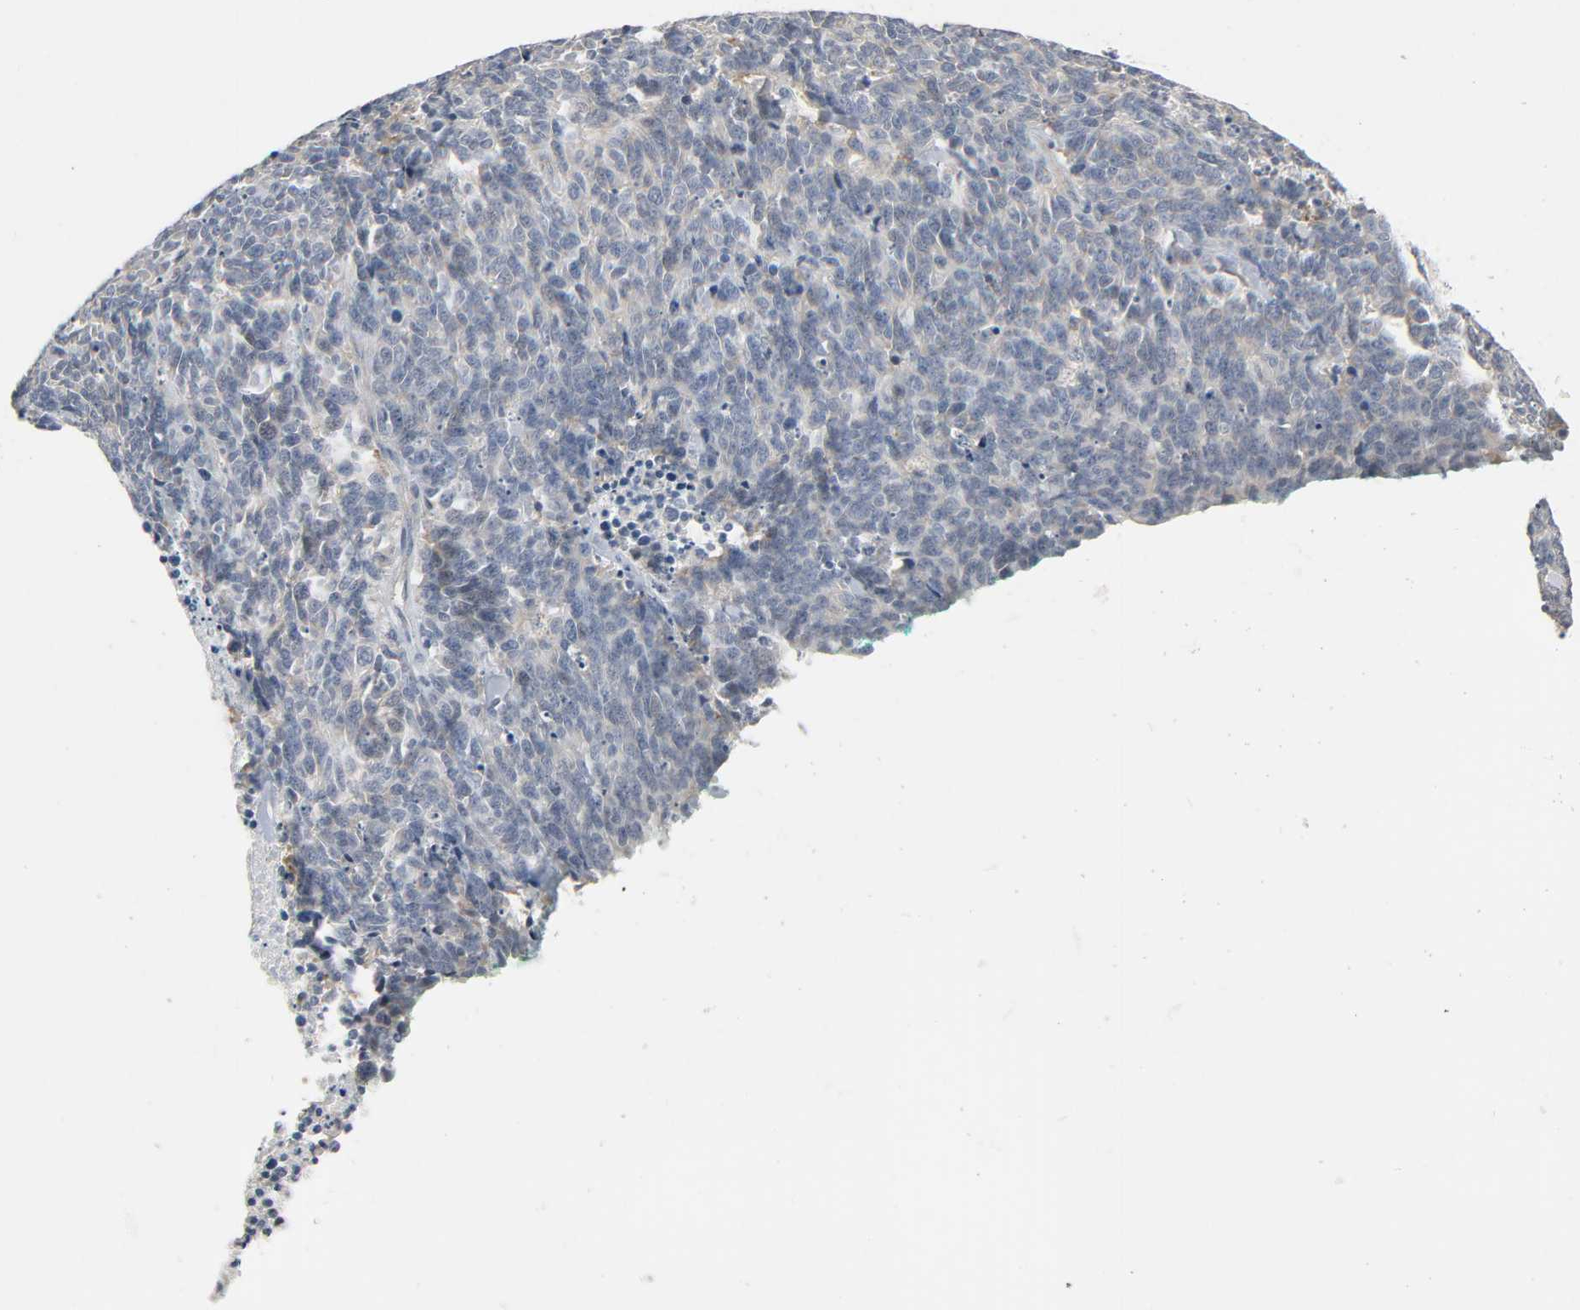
{"staining": {"intensity": "weak", "quantity": "<25%", "location": "cytoplasmic/membranous"}, "tissue": "lung cancer", "cell_type": "Tumor cells", "image_type": "cancer", "snomed": [{"axis": "morphology", "description": "Neoplasm, malignant, NOS"}, {"axis": "topography", "description": "Lung"}], "caption": "DAB (3,3'-diaminobenzidine) immunohistochemical staining of human neoplasm (malignant) (lung) reveals no significant expression in tumor cells.", "gene": "CD4", "patient": {"sex": "female", "age": 58}}